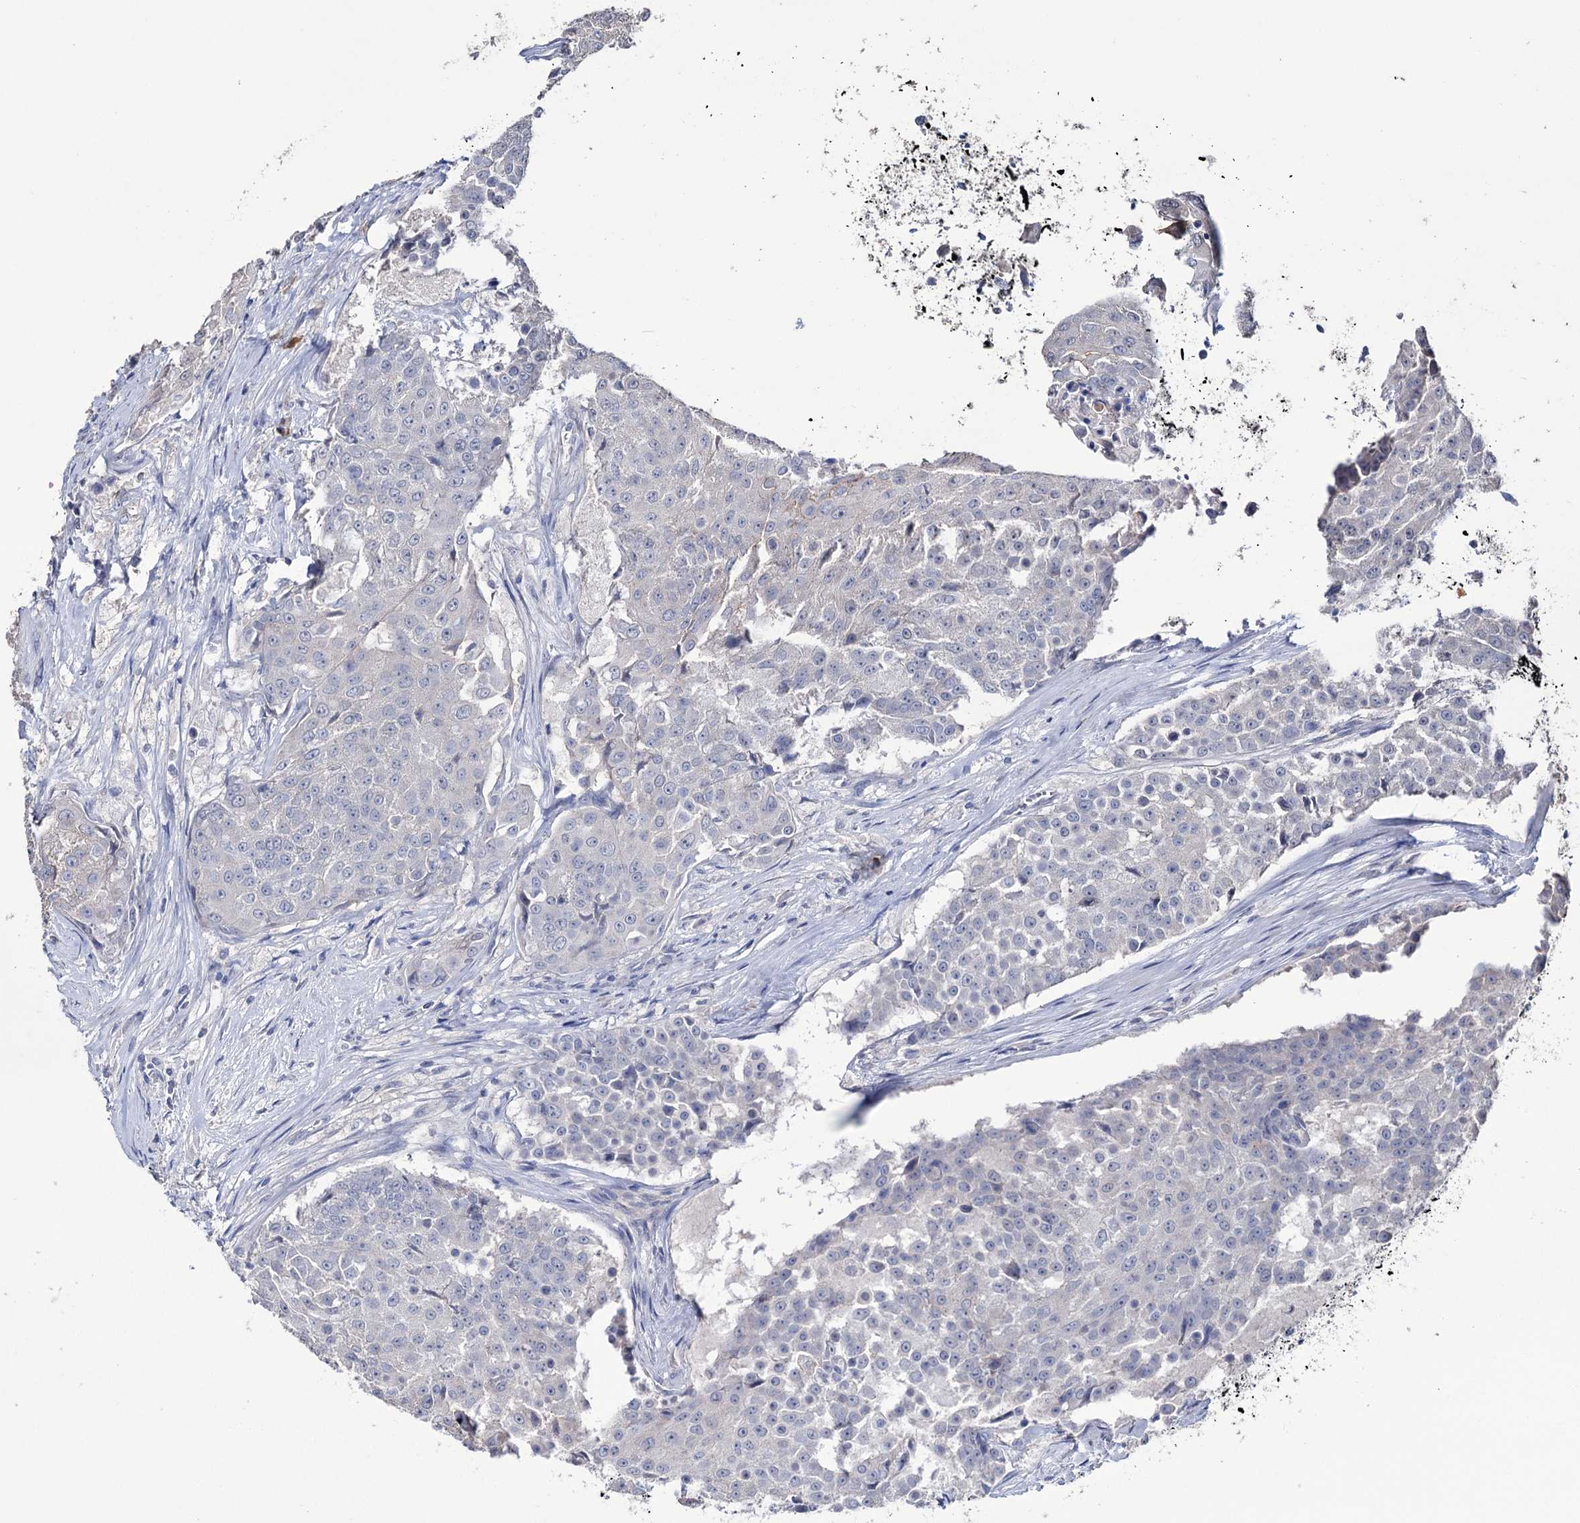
{"staining": {"intensity": "negative", "quantity": "none", "location": "none"}, "tissue": "urothelial cancer", "cell_type": "Tumor cells", "image_type": "cancer", "snomed": [{"axis": "morphology", "description": "Urothelial carcinoma, High grade"}, {"axis": "topography", "description": "Urinary bladder"}], "caption": "The histopathology image exhibits no staining of tumor cells in urothelial carcinoma (high-grade).", "gene": "EPB41L5", "patient": {"sex": "female", "age": 63}}